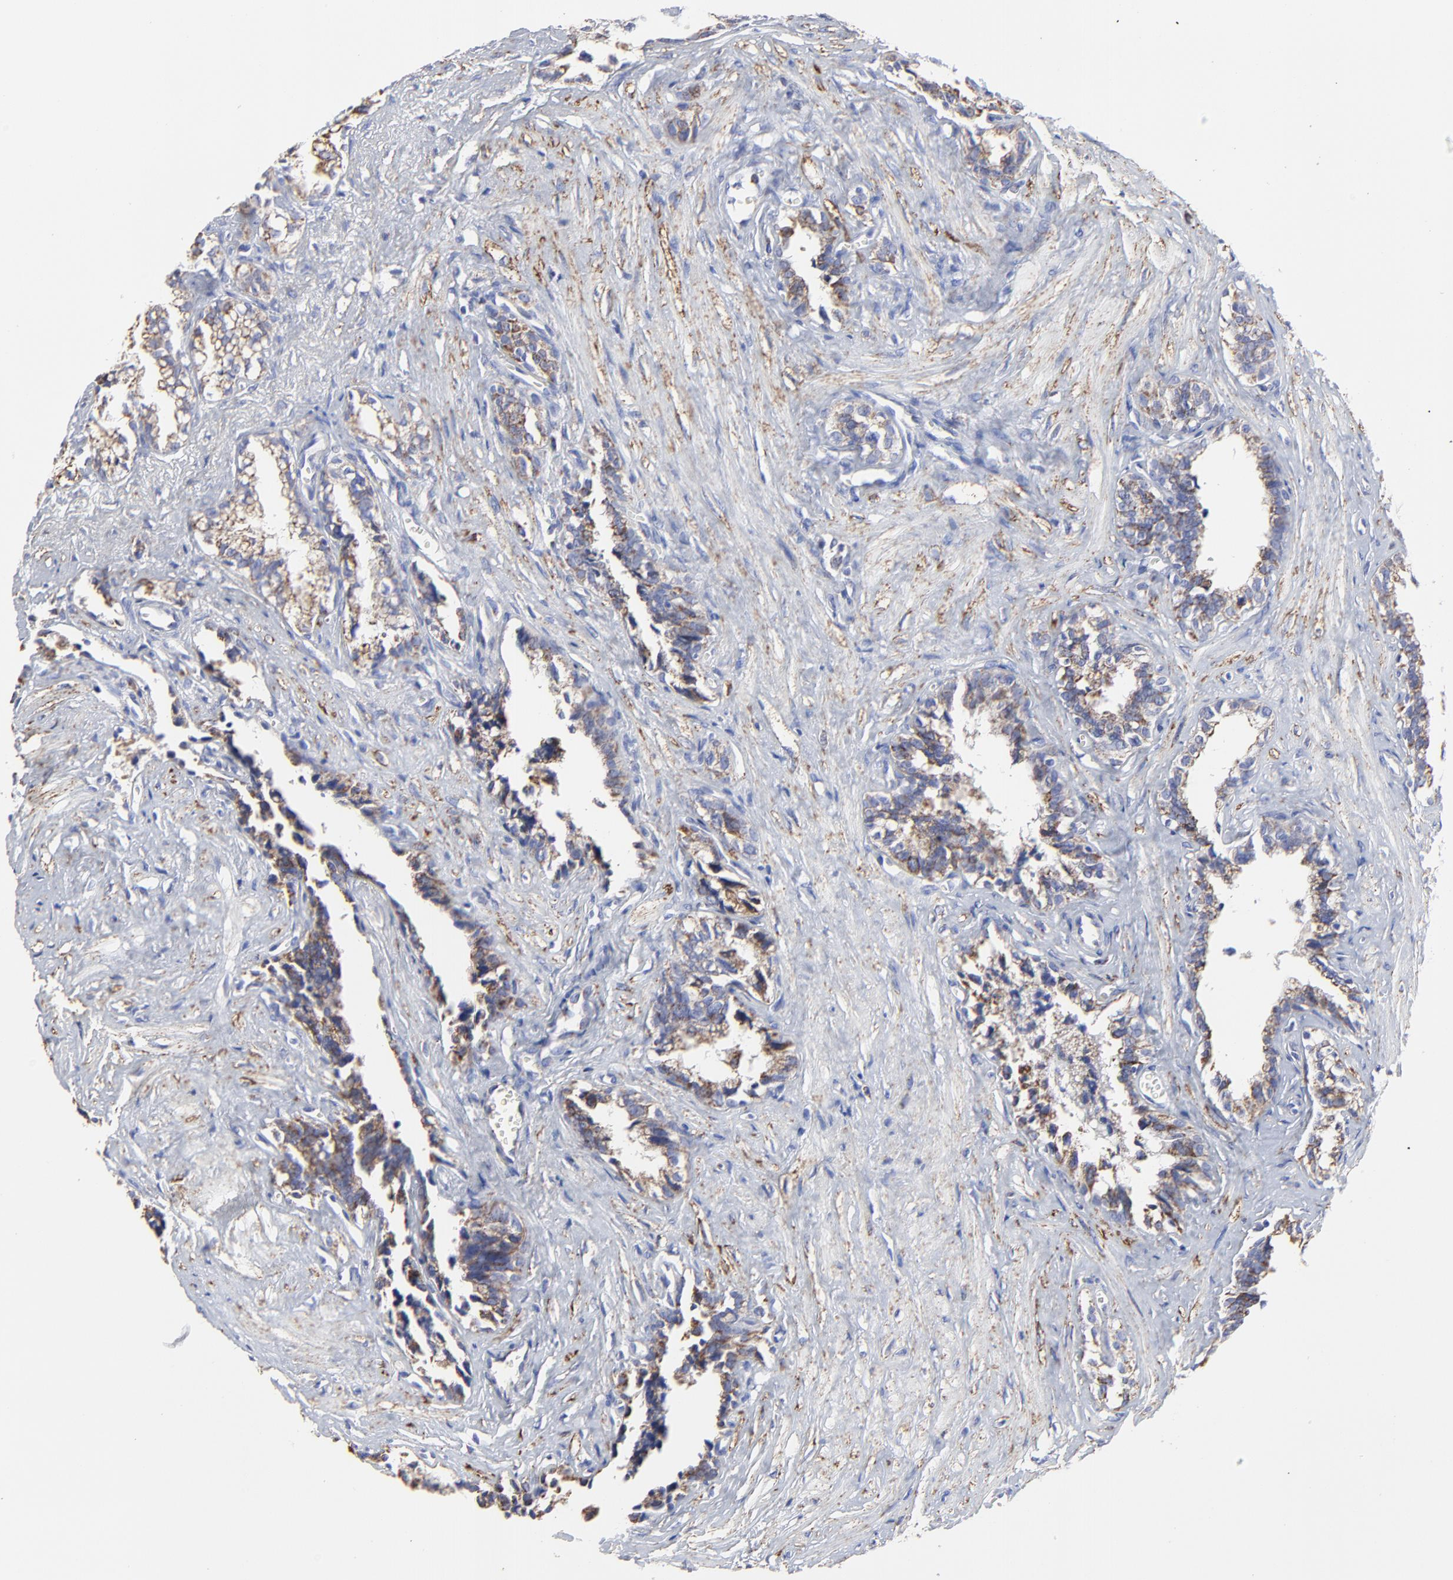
{"staining": {"intensity": "moderate", "quantity": "25%-75%", "location": "cytoplasmic/membranous"}, "tissue": "seminal vesicle", "cell_type": "Glandular cells", "image_type": "normal", "snomed": [{"axis": "morphology", "description": "Normal tissue, NOS"}, {"axis": "topography", "description": "Seminal veicle"}], "caption": "Approximately 25%-75% of glandular cells in benign human seminal vesicle display moderate cytoplasmic/membranous protein positivity as visualized by brown immunohistochemical staining.", "gene": "PINK1", "patient": {"sex": "male", "age": 60}}